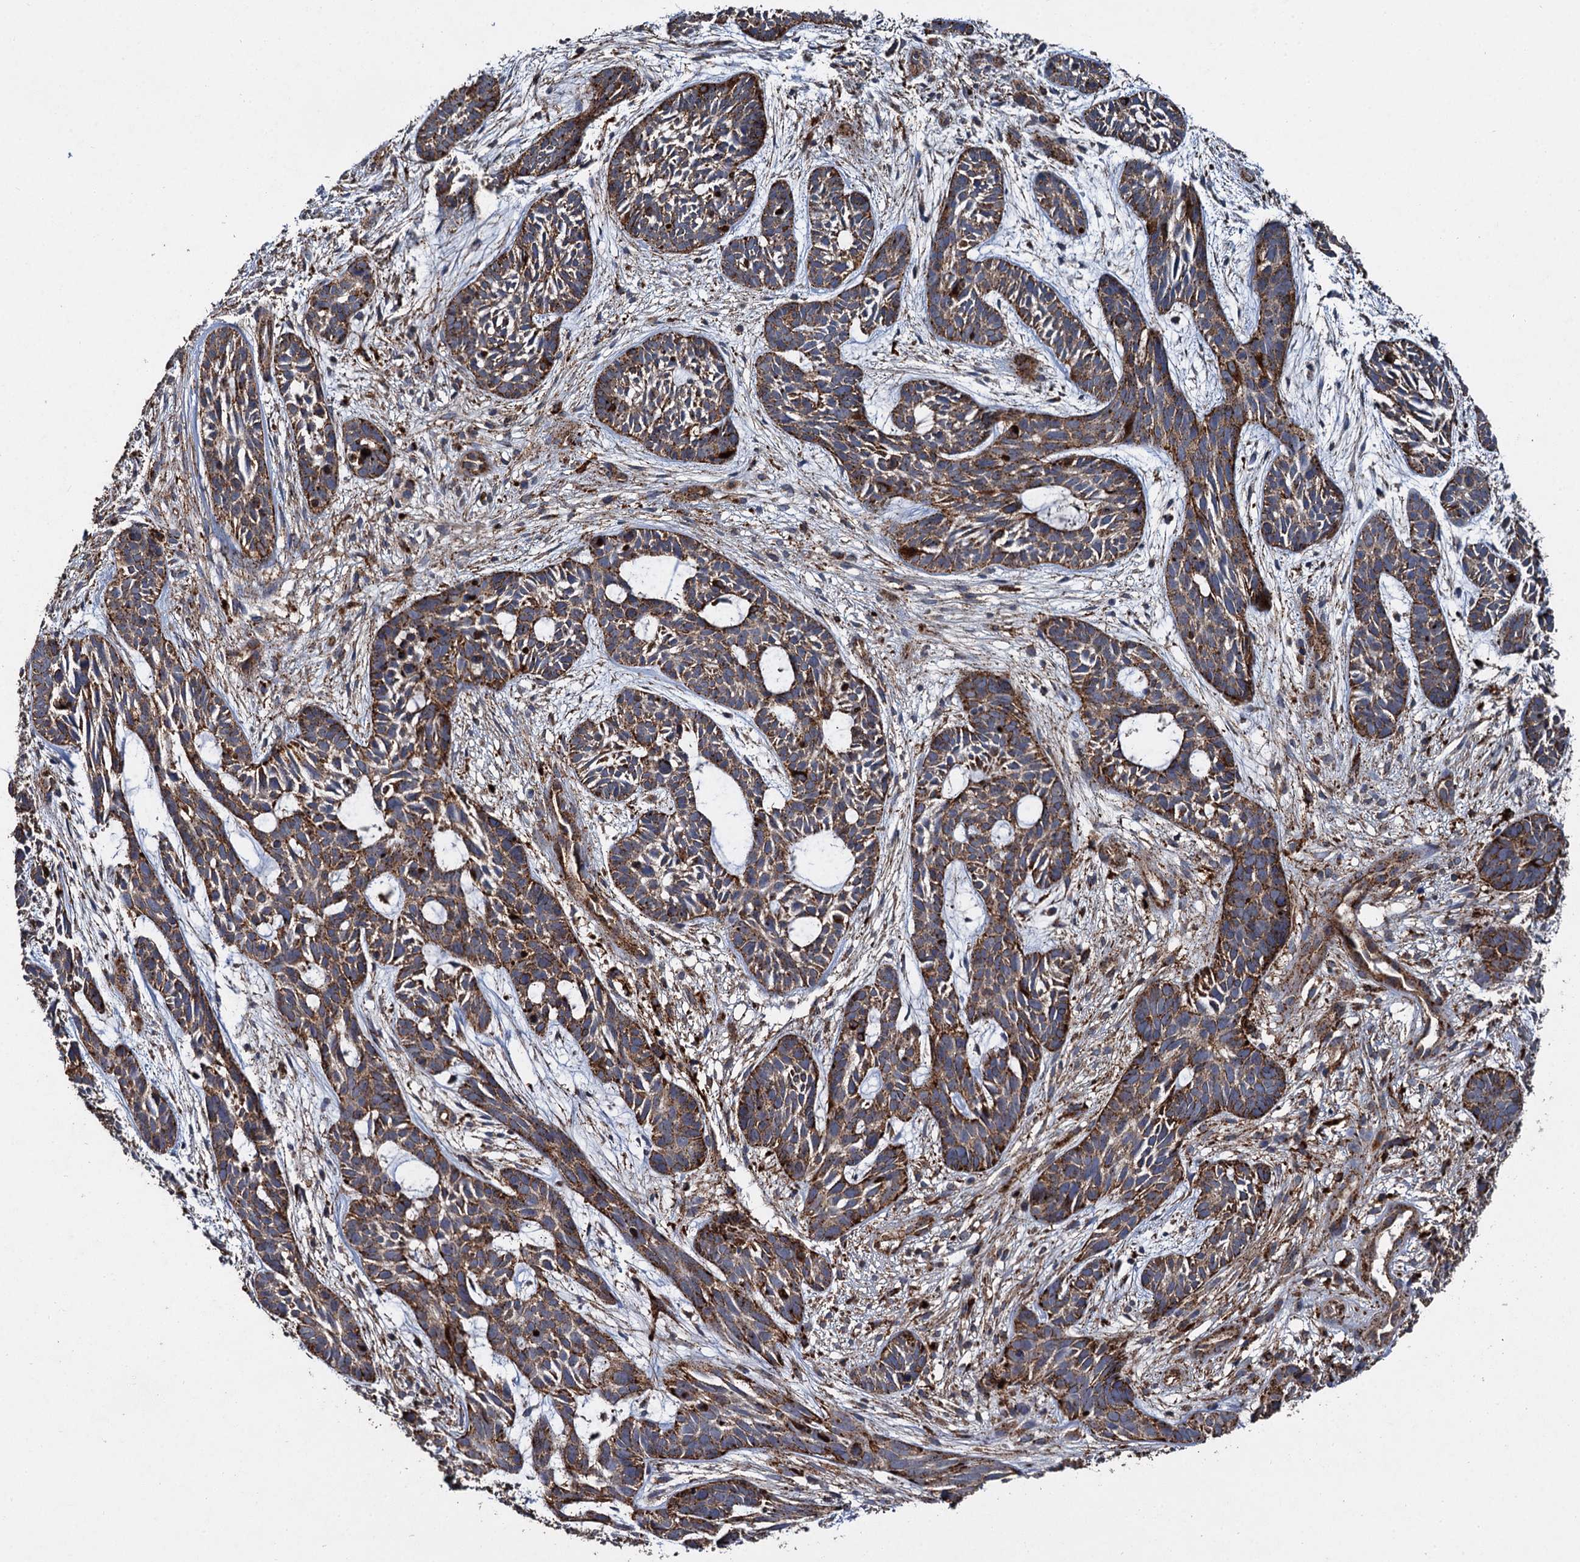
{"staining": {"intensity": "strong", "quantity": ">75%", "location": "cytoplasmic/membranous"}, "tissue": "skin cancer", "cell_type": "Tumor cells", "image_type": "cancer", "snomed": [{"axis": "morphology", "description": "Basal cell carcinoma"}, {"axis": "topography", "description": "Skin"}], "caption": "Protein staining shows strong cytoplasmic/membranous positivity in about >75% of tumor cells in skin basal cell carcinoma.", "gene": "GBA1", "patient": {"sex": "male", "age": 89}}